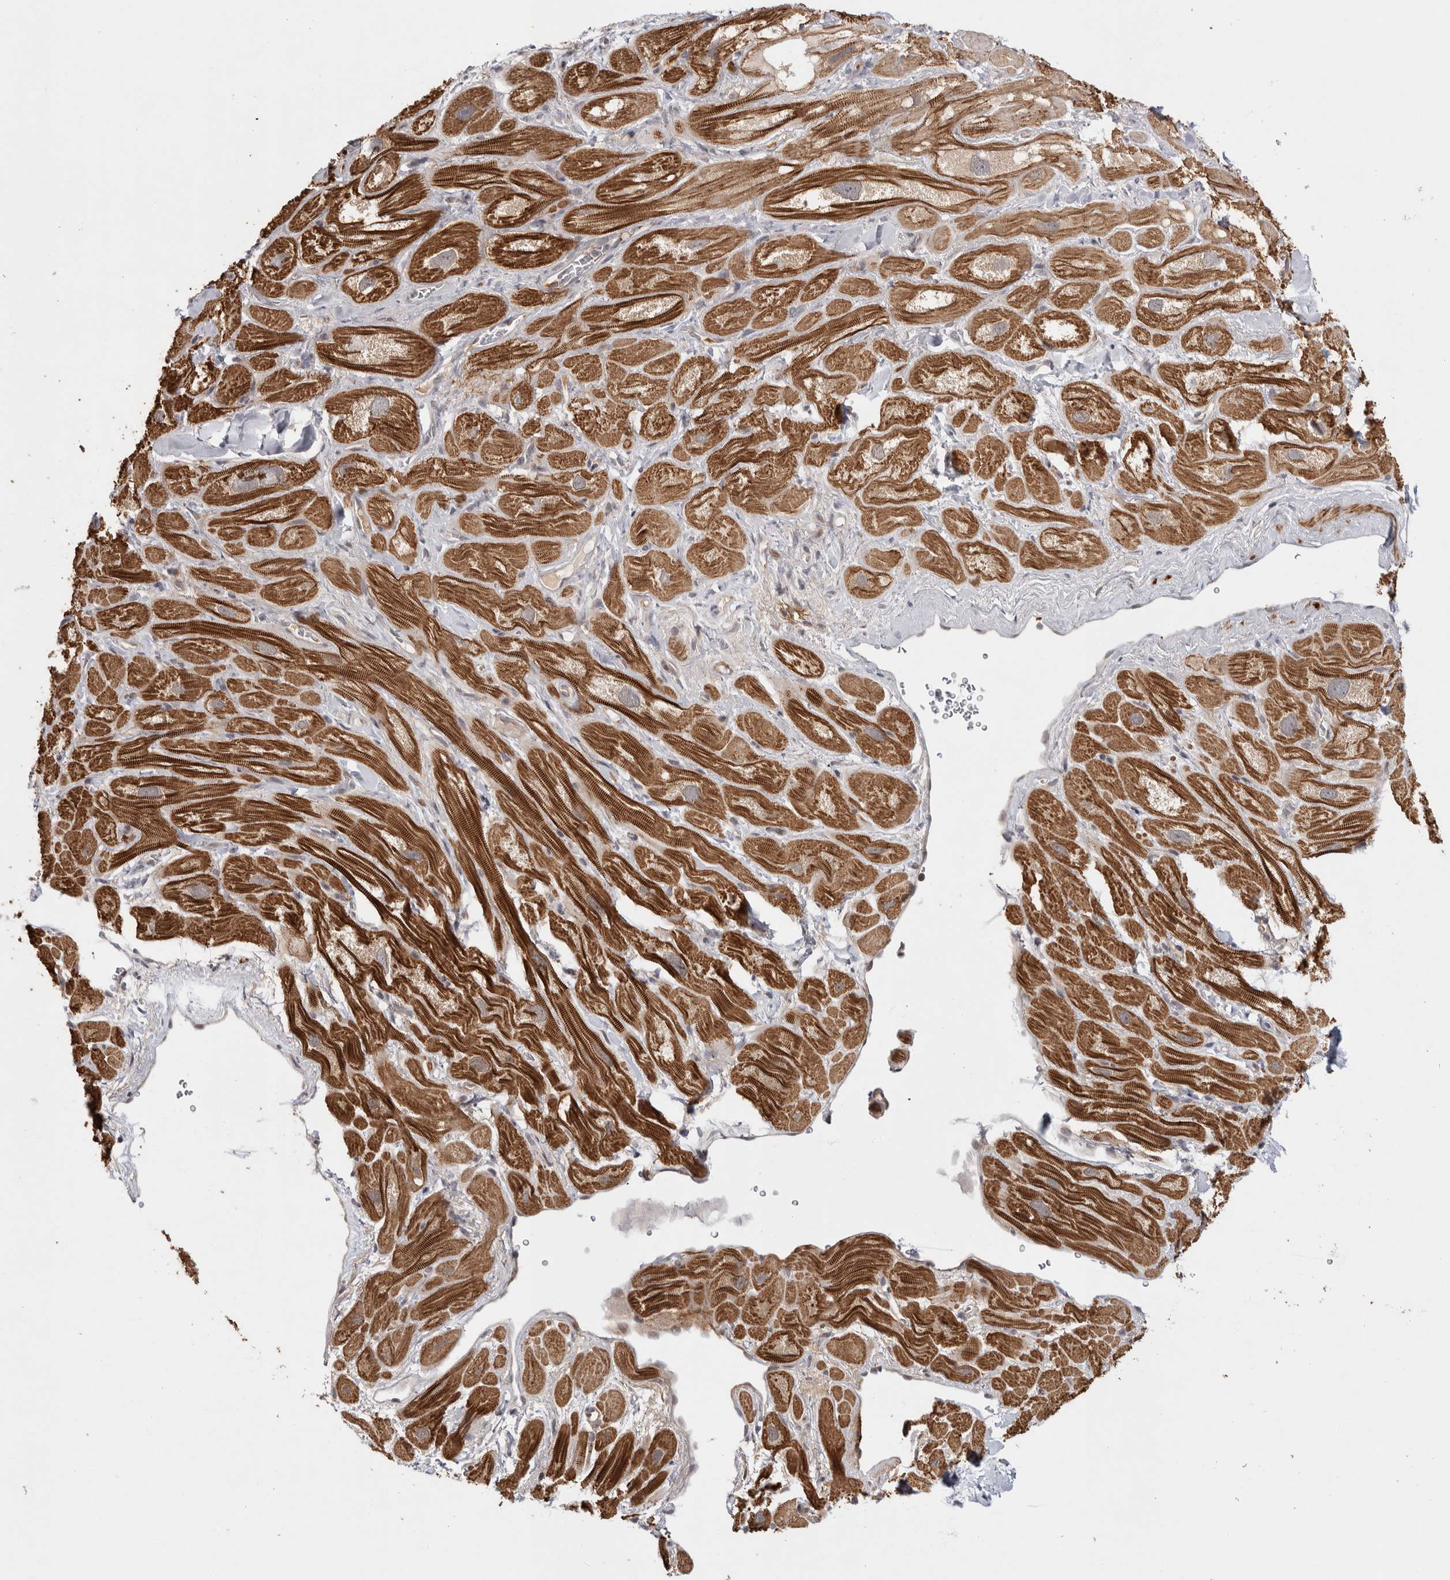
{"staining": {"intensity": "strong", "quantity": "25%-75%", "location": "cytoplasmic/membranous"}, "tissue": "heart muscle", "cell_type": "Cardiomyocytes", "image_type": "normal", "snomed": [{"axis": "morphology", "description": "Normal tissue, NOS"}, {"axis": "topography", "description": "Heart"}], "caption": "Heart muscle stained with DAB IHC demonstrates high levels of strong cytoplasmic/membranous expression in approximately 25%-75% of cardiomyocytes. (Stains: DAB (3,3'-diaminobenzidine) in brown, nuclei in blue, Microscopy: brightfield microscopy at high magnification).", "gene": "ZNF318", "patient": {"sex": "male", "age": 49}}